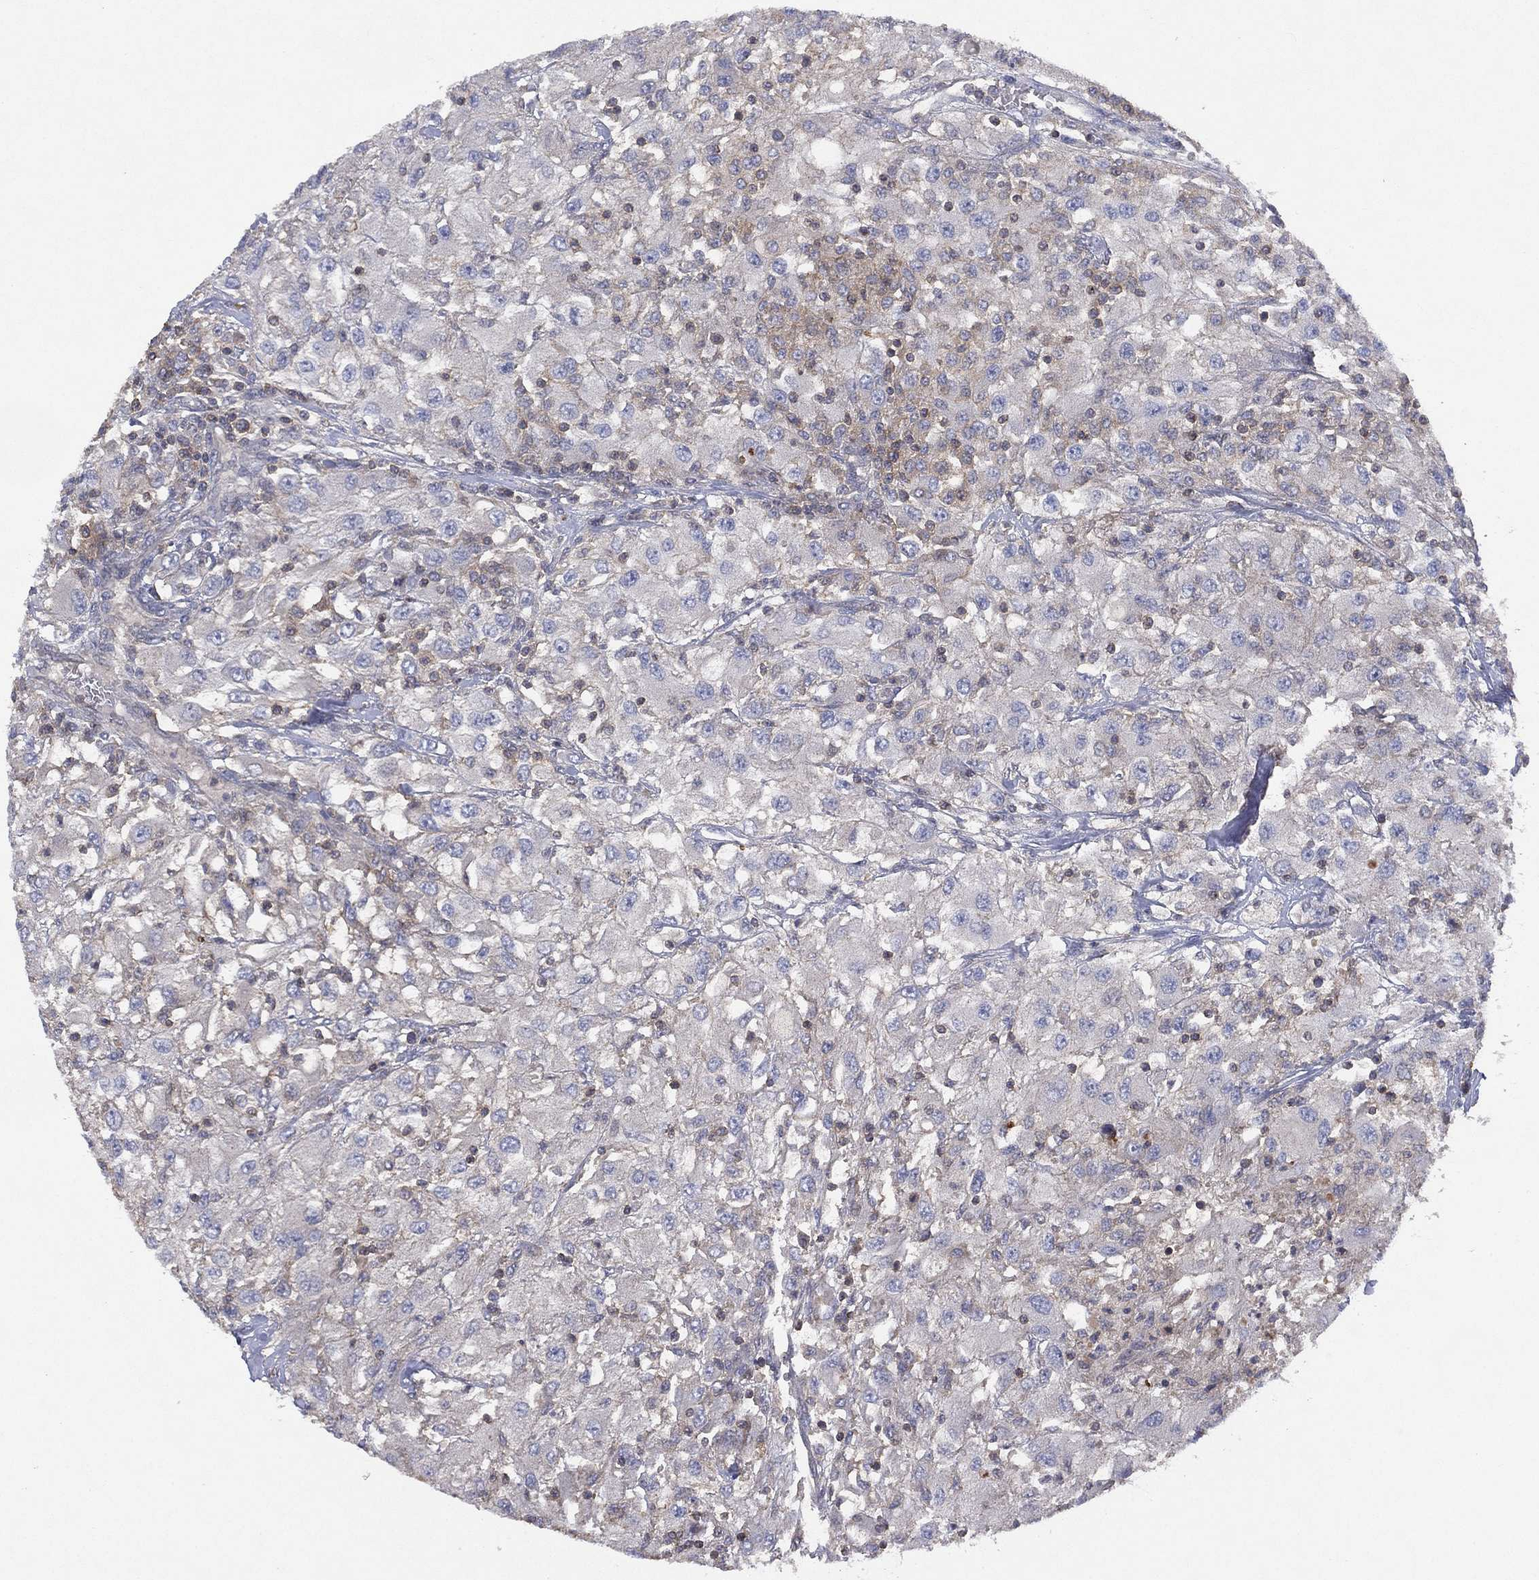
{"staining": {"intensity": "negative", "quantity": "none", "location": "none"}, "tissue": "renal cancer", "cell_type": "Tumor cells", "image_type": "cancer", "snomed": [{"axis": "morphology", "description": "Adenocarcinoma, NOS"}, {"axis": "topography", "description": "Kidney"}], "caption": "Immunohistochemistry photomicrograph of renal cancer (adenocarcinoma) stained for a protein (brown), which shows no expression in tumor cells.", "gene": "DOCK8", "patient": {"sex": "female", "age": 67}}